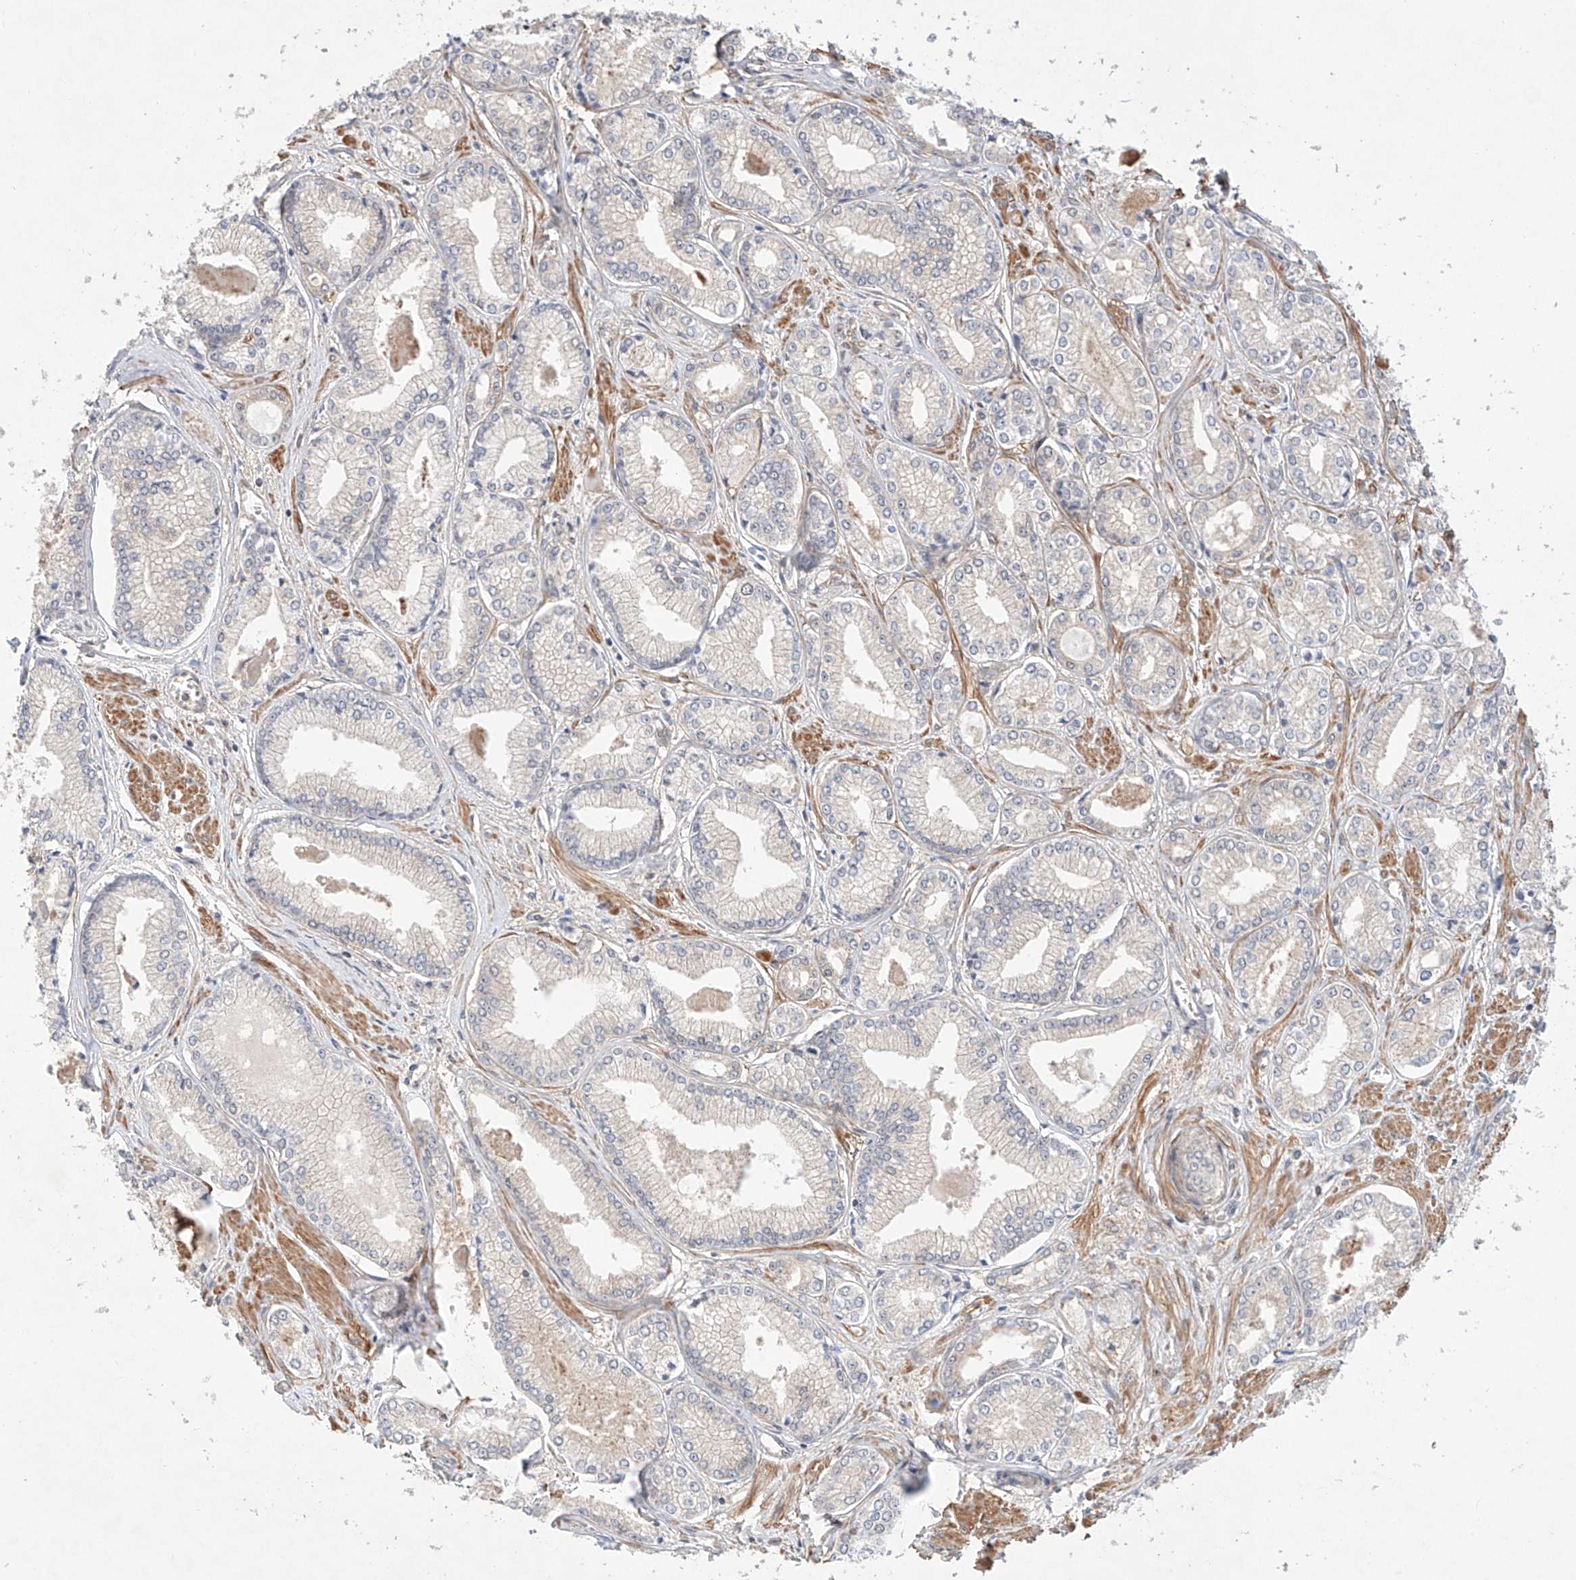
{"staining": {"intensity": "negative", "quantity": "none", "location": "none"}, "tissue": "prostate cancer", "cell_type": "Tumor cells", "image_type": "cancer", "snomed": [{"axis": "morphology", "description": "Adenocarcinoma, Low grade"}, {"axis": "topography", "description": "Prostate"}], "caption": "DAB immunohistochemical staining of human prostate cancer (adenocarcinoma (low-grade)) displays no significant staining in tumor cells. (DAB (3,3'-diaminobenzidine) immunohistochemistry, high magnification).", "gene": "TSR2", "patient": {"sex": "male", "age": 60}}